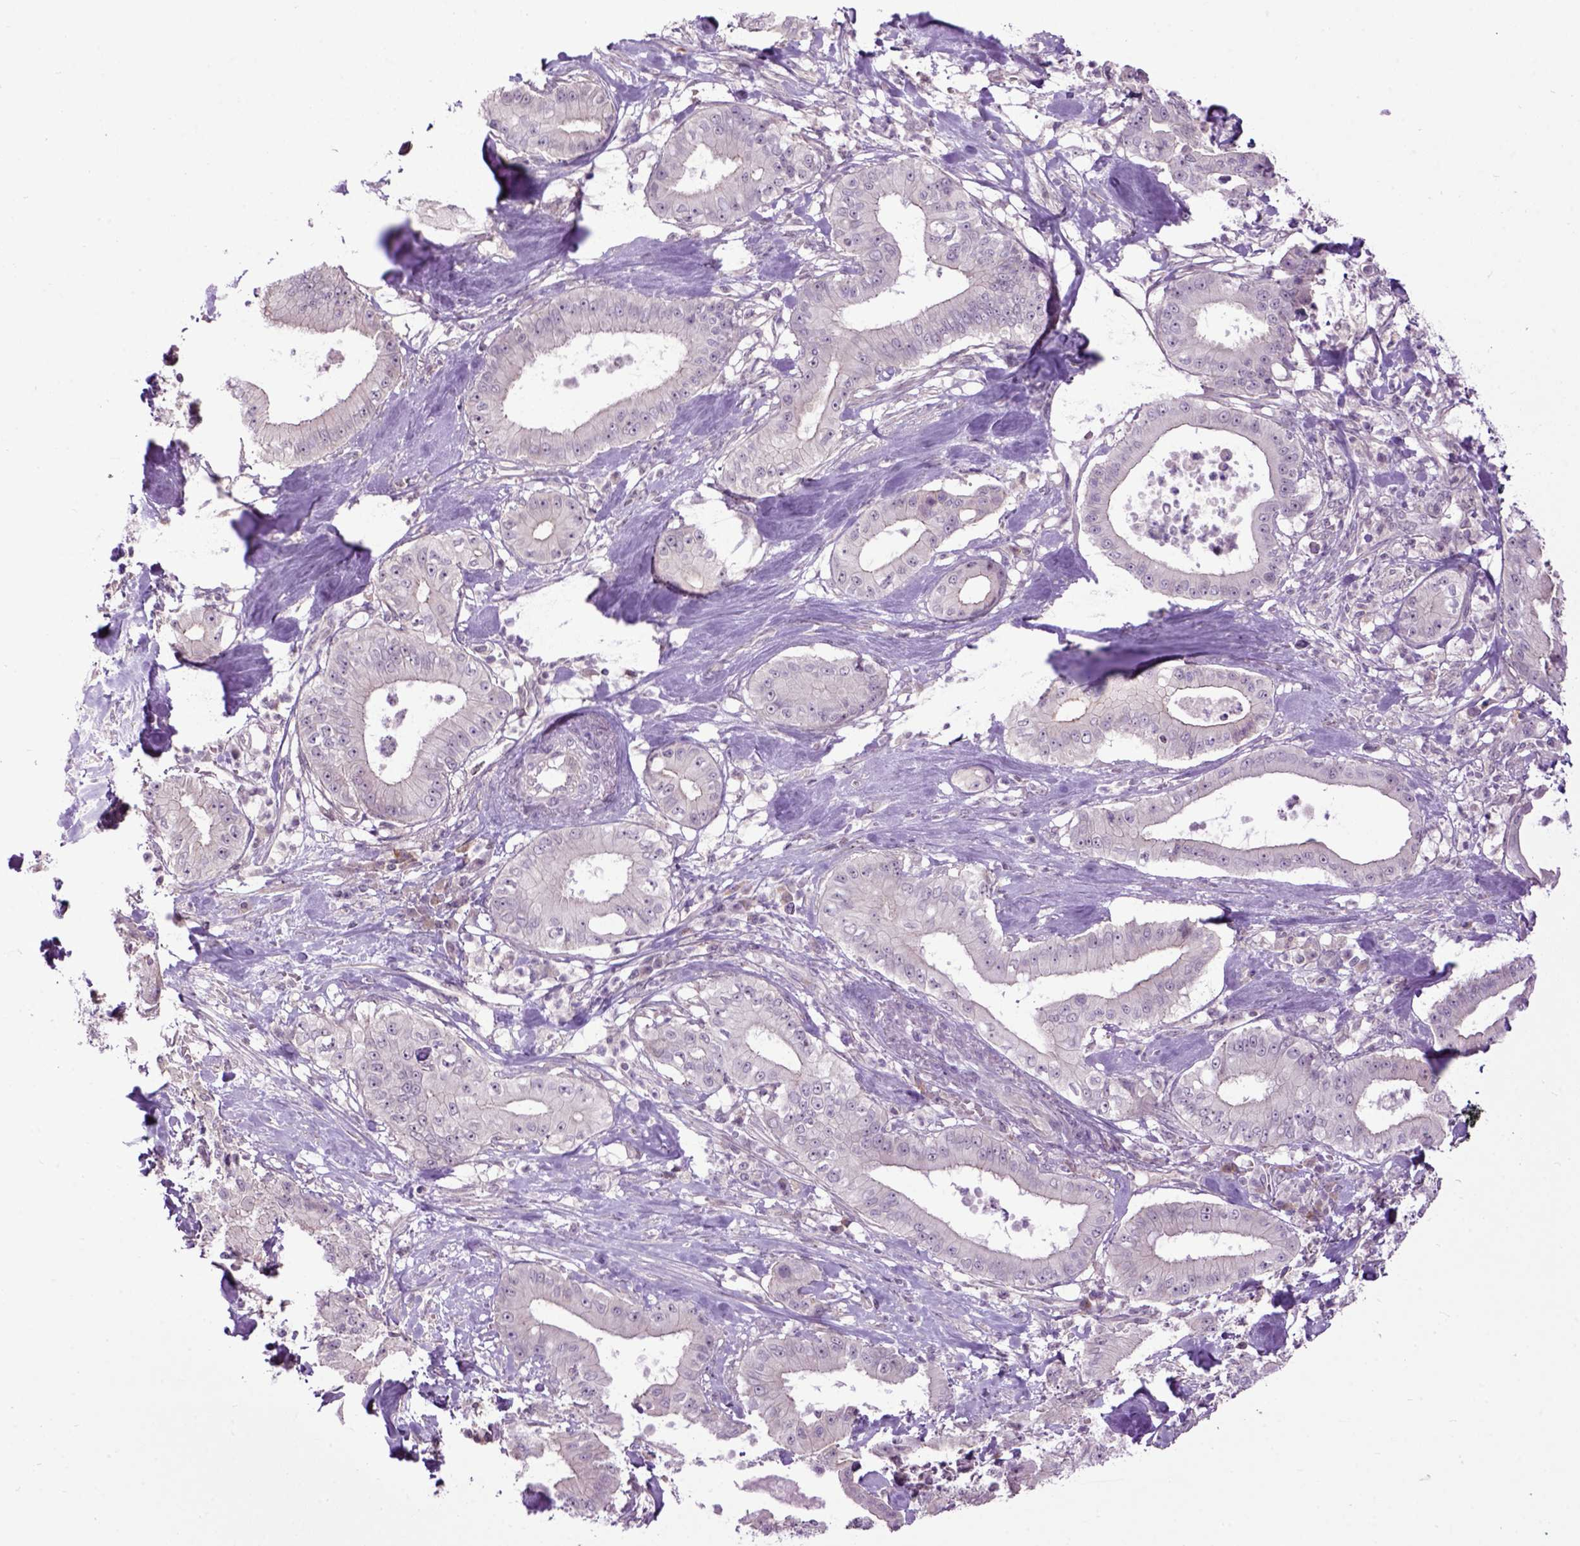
{"staining": {"intensity": "negative", "quantity": "none", "location": "none"}, "tissue": "pancreatic cancer", "cell_type": "Tumor cells", "image_type": "cancer", "snomed": [{"axis": "morphology", "description": "Adenocarcinoma, NOS"}, {"axis": "topography", "description": "Pancreas"}], "caption": "Image shows no protein staining in tumor cells of pancreatic cancer tissue.", "gene": "EMILIN3", "patient": {"sex": "male", "age": 71}}